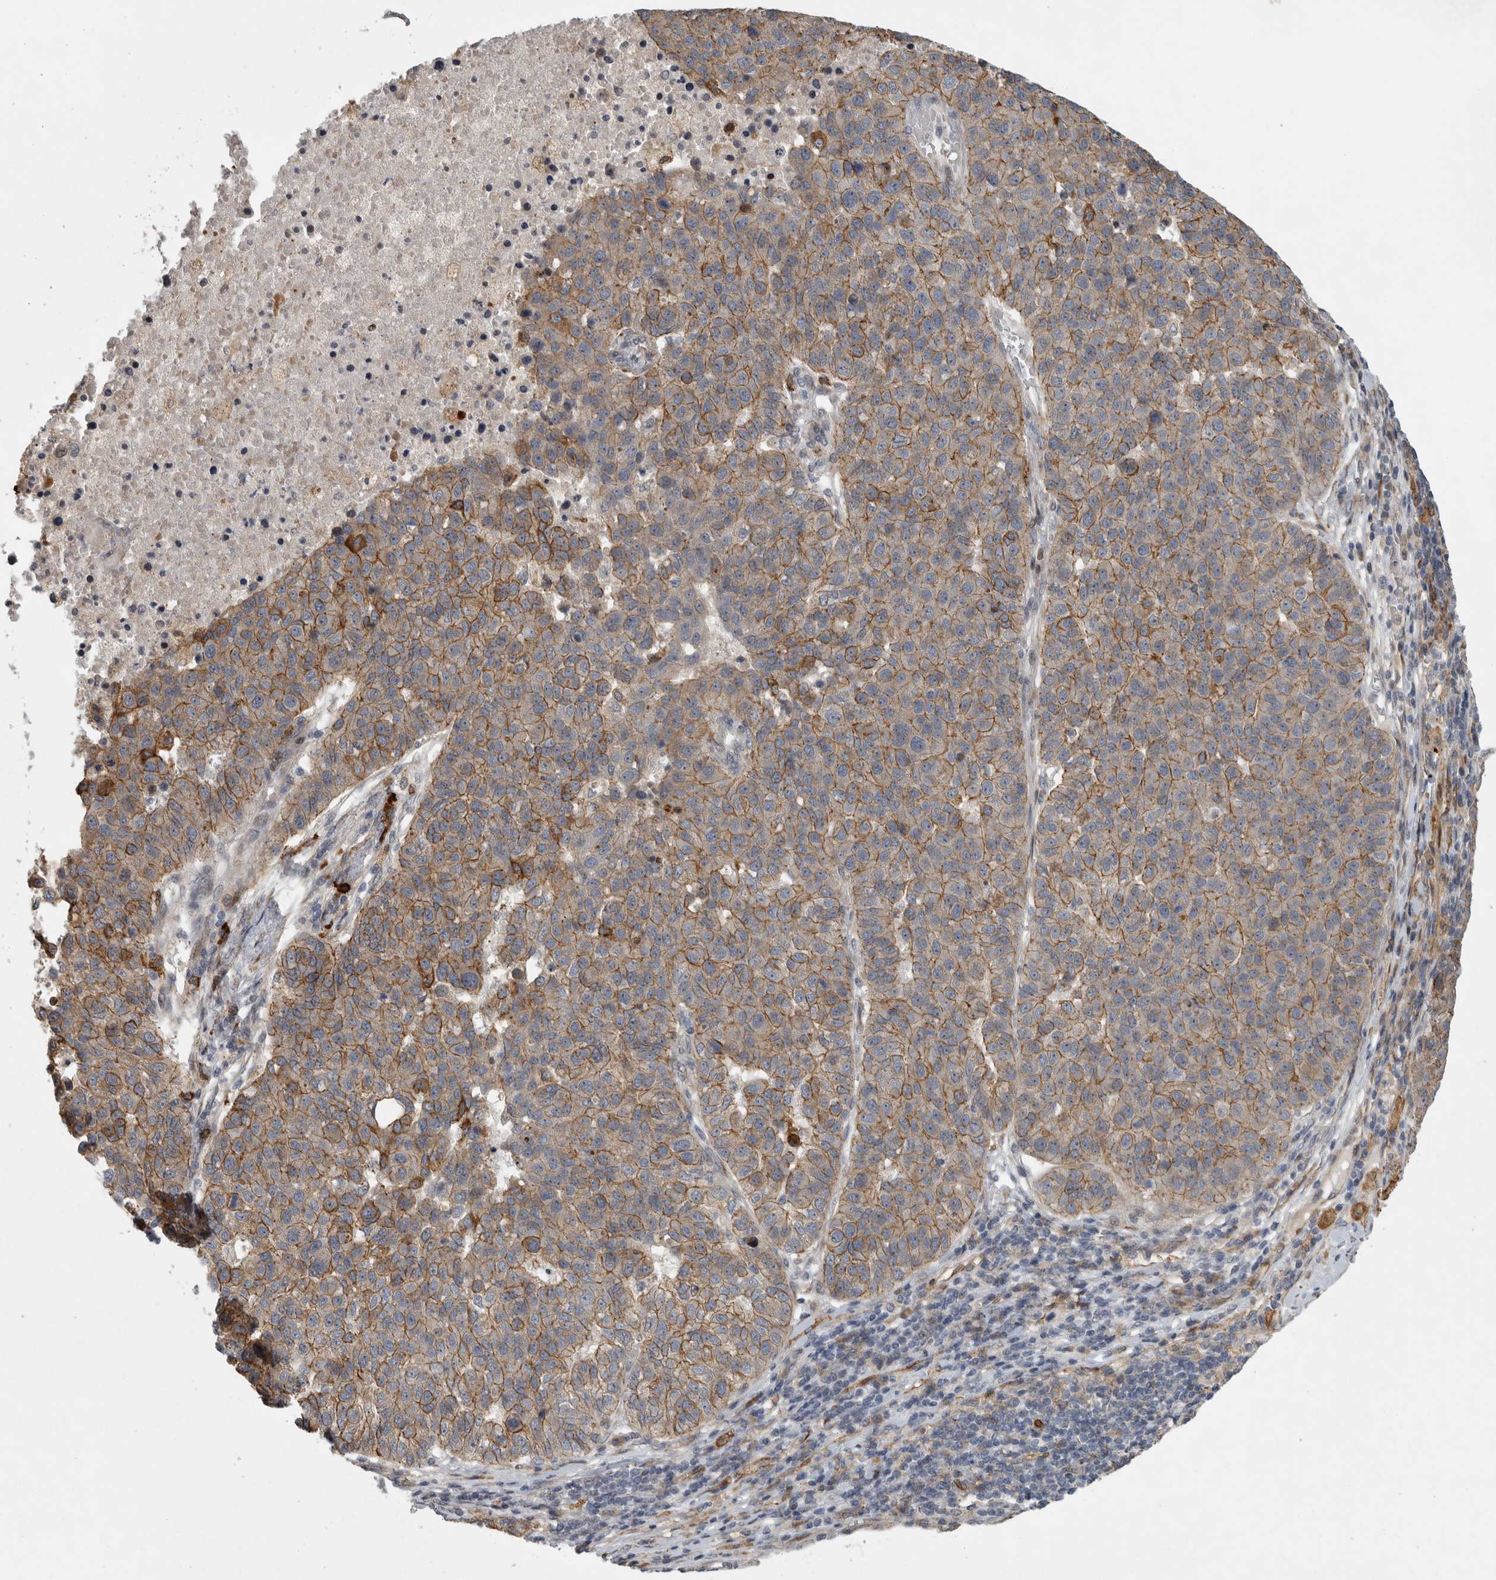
{"staining": {"intensity": "moderate", "quantity": ">75%", "location": "cytoplasmic/membranous"}, "tissue": "pancreatic cancer", "cell_type": "Tumor cells", "image_type": "cancer", "snomed": [{"axis": "morphology", "description": "Adenocarcinoma, NOS"}, {"axis": "topography", "description": "Pancreas"}], "caption": "Immunohistochemical staining of human pancreatic cancer displays medium levels of moderate cytoplasmic/membranous staining in approximately >75% of tumor cells. The protein is shown in brown color, while the nuclei are stained blue.", "gene": "MPDZ", "patient": {"sex": "female", "age": 61}}